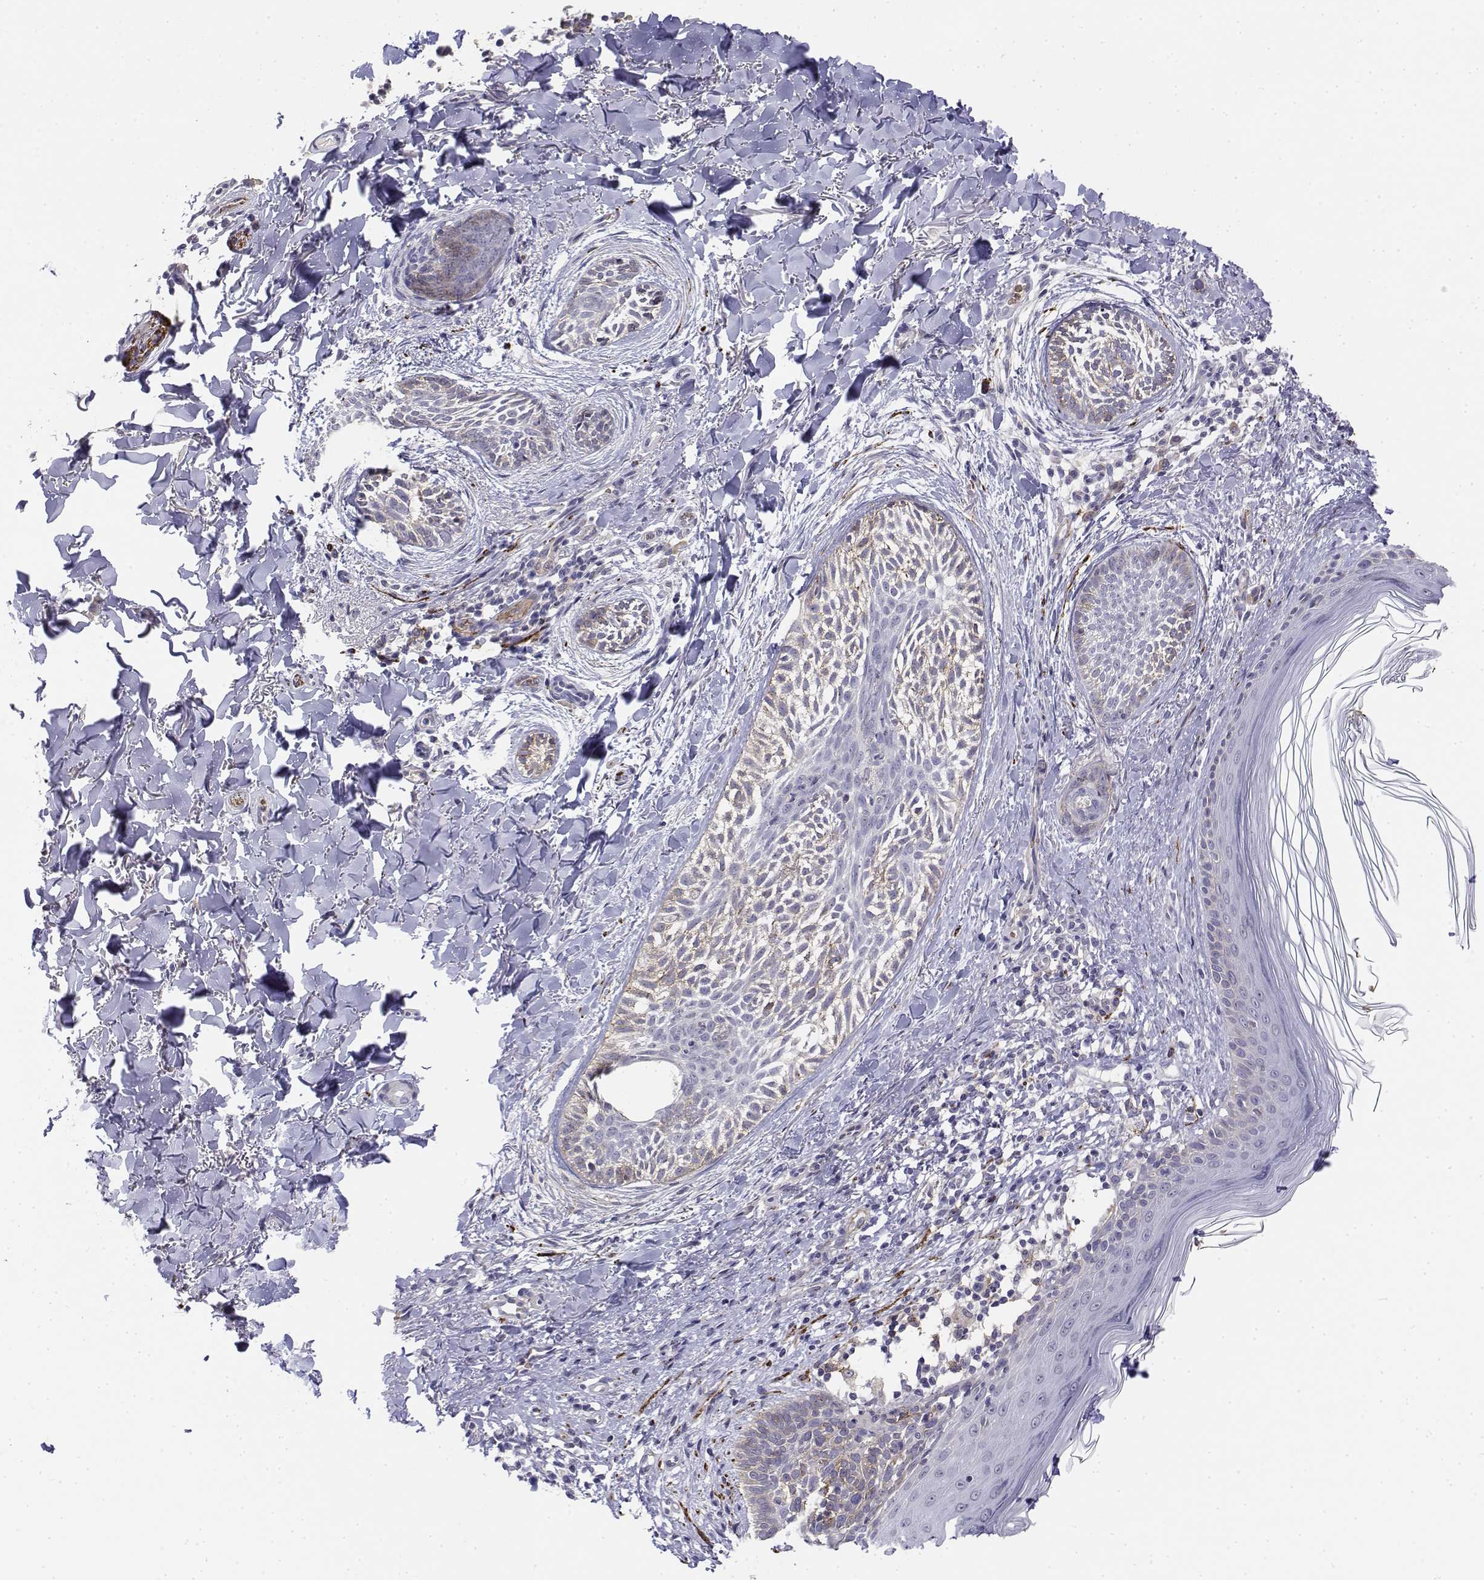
{"staining": {"intensity": "negative", "quantity": "none", "location": "none"}, "tissue": "skin cancer", "cell_type": "Tumor cells", "image_type": "cancer", "snomed": [{"axis": "morphology", "description": "Basal cell carcinoma"}, {"axis": "topography", "description": "Skin"}], "caption": "This is a histopathology image of IHC staining of skin cancer (basal cell carcinoma), which shows no staining in tumor cells.", "gene": "CADM1", "patient": {"sex": "female", "age": 68}}